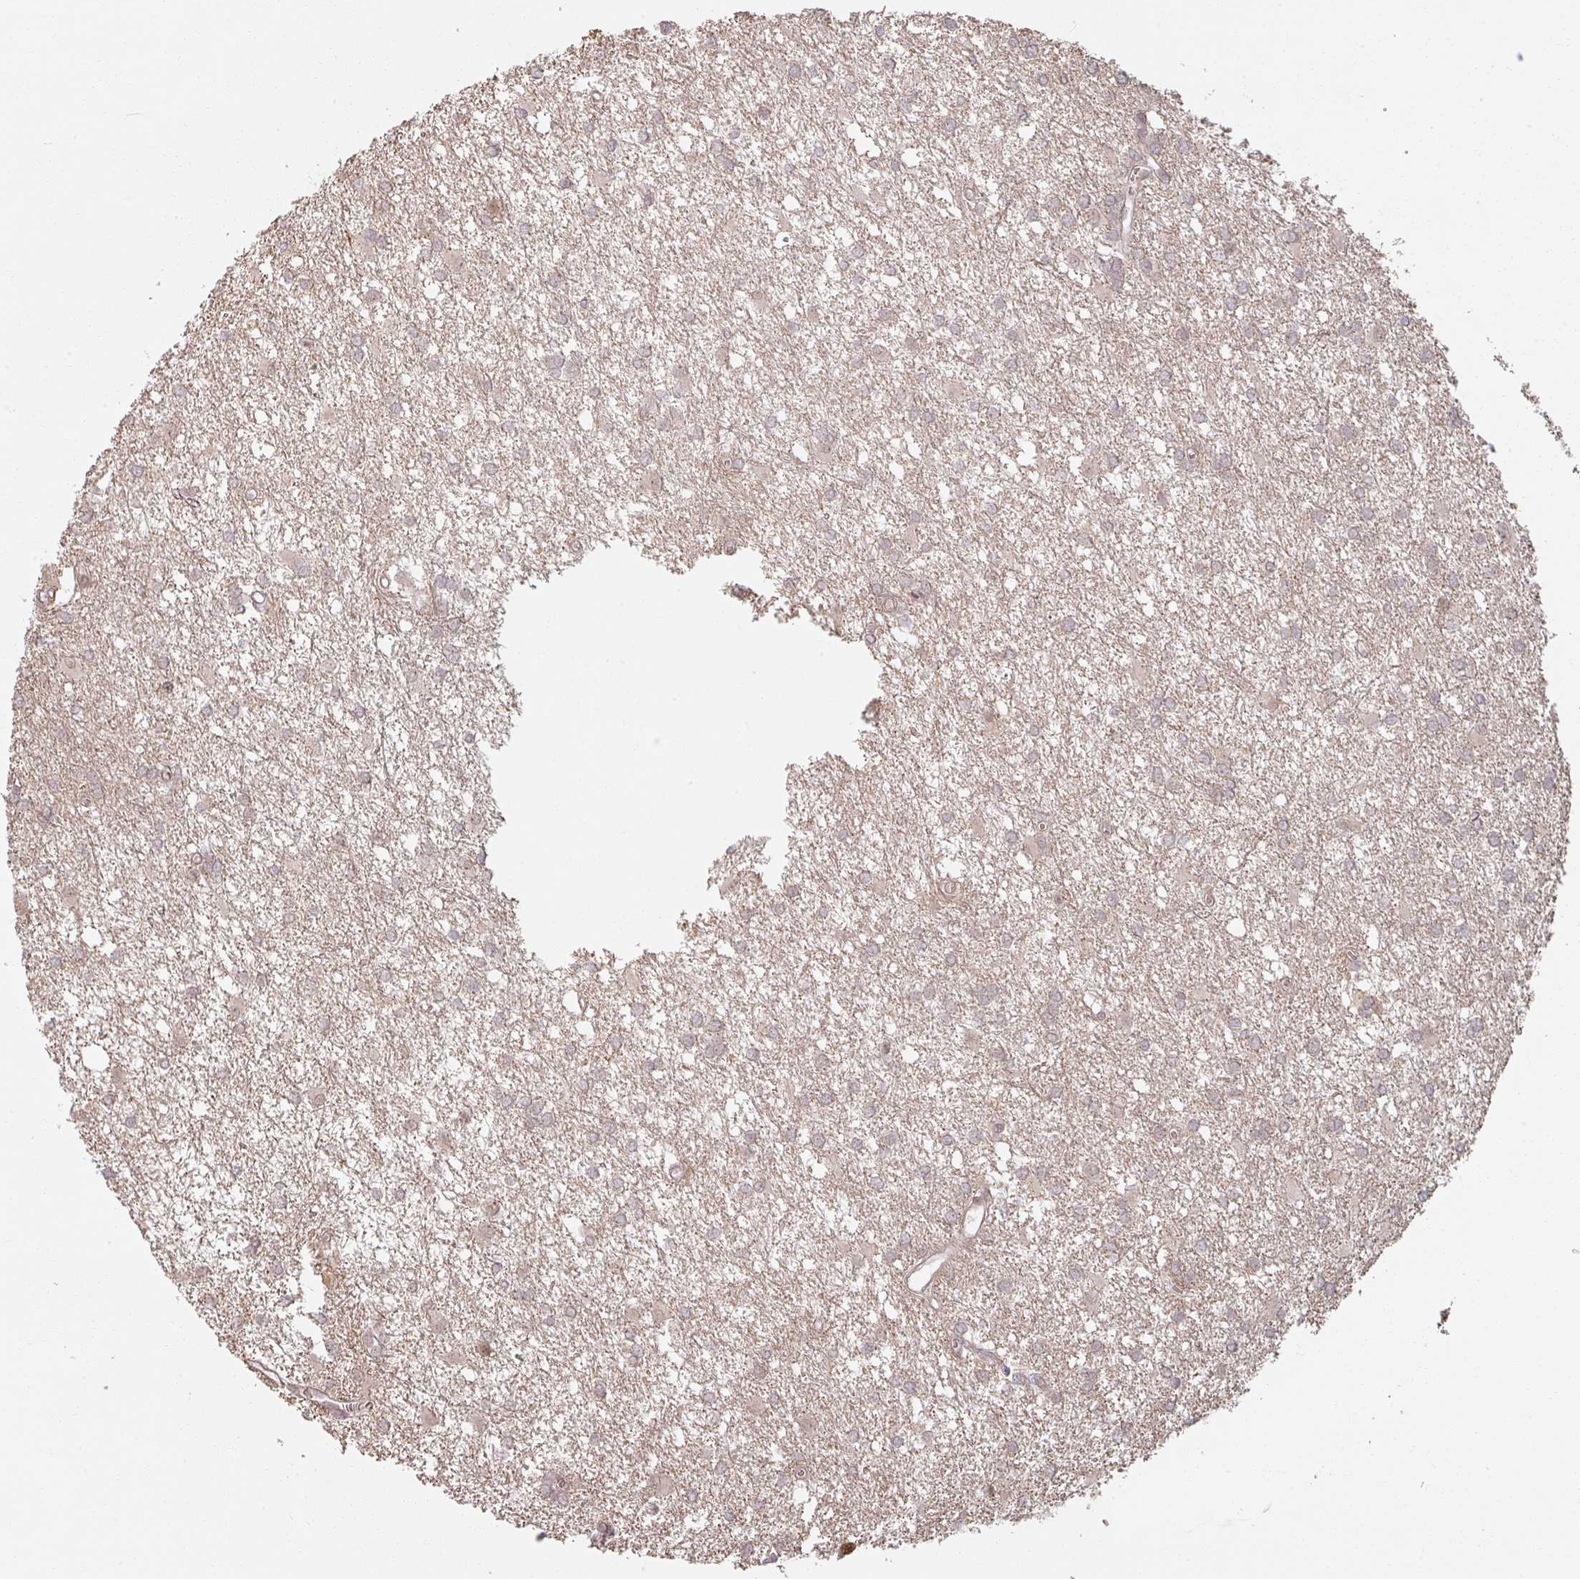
{"staining": {"intensity": "weak", "quantity": "<25%", "location": "cytoplasmic/membranous"}, "tissue": "glioma", "cell_type": "Tumor cells", "image_type": "cancer", "snomed": [{"axis": "morphology", "description": "Glioma, malignant, High grade"}, {"axis": "topography", "description": "Brain"}], "caption": "IHC of glioma demonstrates no expression in tumor cells.", "gene": "MED19", "patient": {"sex": "male", "age": 48}}